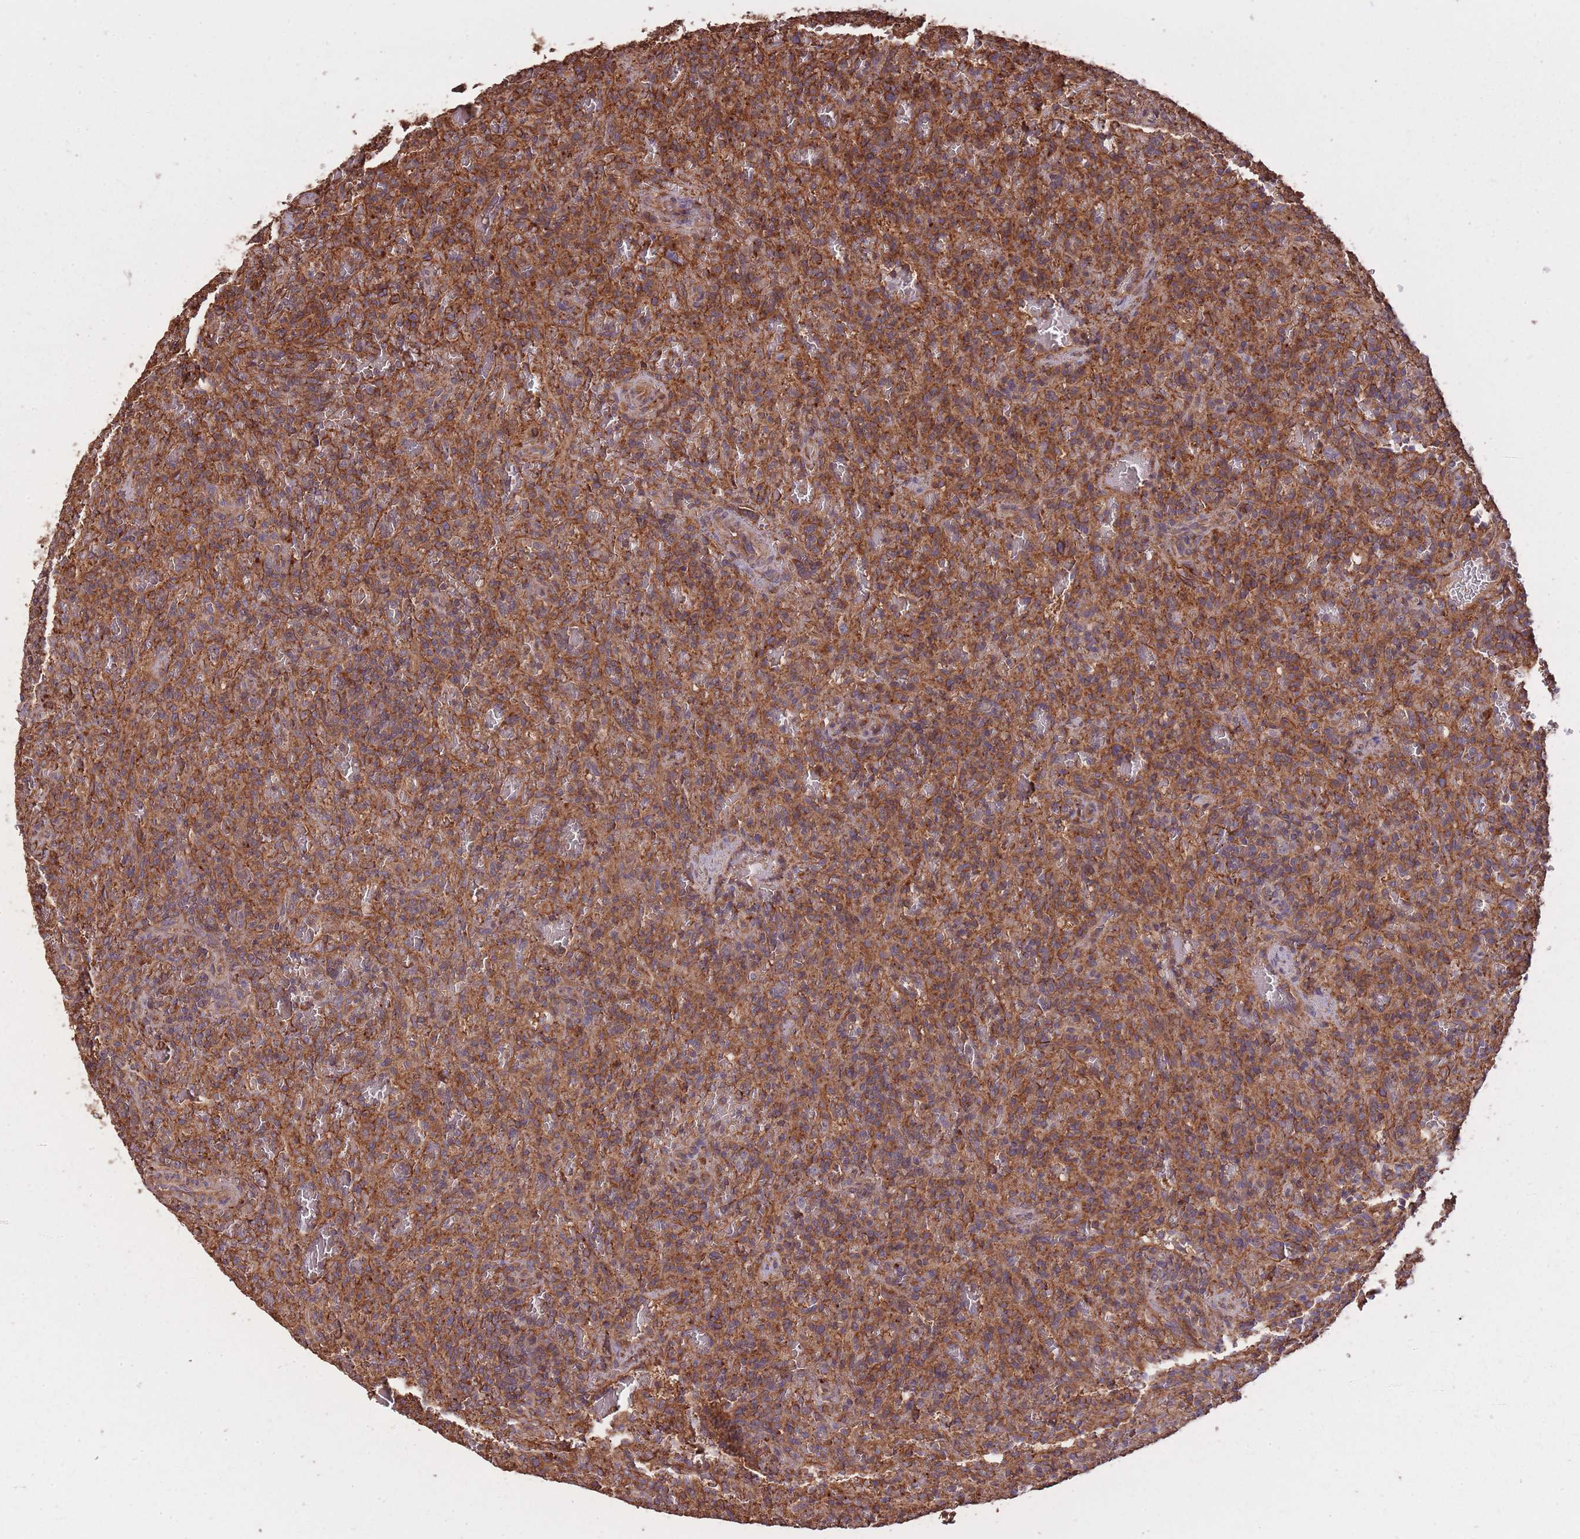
{"staining": {"intensity": "moderate", "quantity": ">75%", "location": "cytoplasmic/membranous"}, "tissue": "lymphoma", "cell_type": "Tumor cells", "image_type": "cancer", "snomed": [{"axis": "morphology", "description": "Malignant lymphoma, non-Hodgkin's type, Low grade"}, {"axis": "topography", "description": "Spleen"}], "caption": "Immunohistochemistry (IHC) of malignant lymphoma, non-Hodgkin's type (low-grade) shows medium levels of moderate cytoplasmic/membranous staining in about >75% of tumor cells. The protein is stained brown, and the nuclei are stained in blue (DAB IHC with brightfield microscopy, high magnification).", "gene": "ARMH3", "patient": {"sex": "female", "age": 64}}